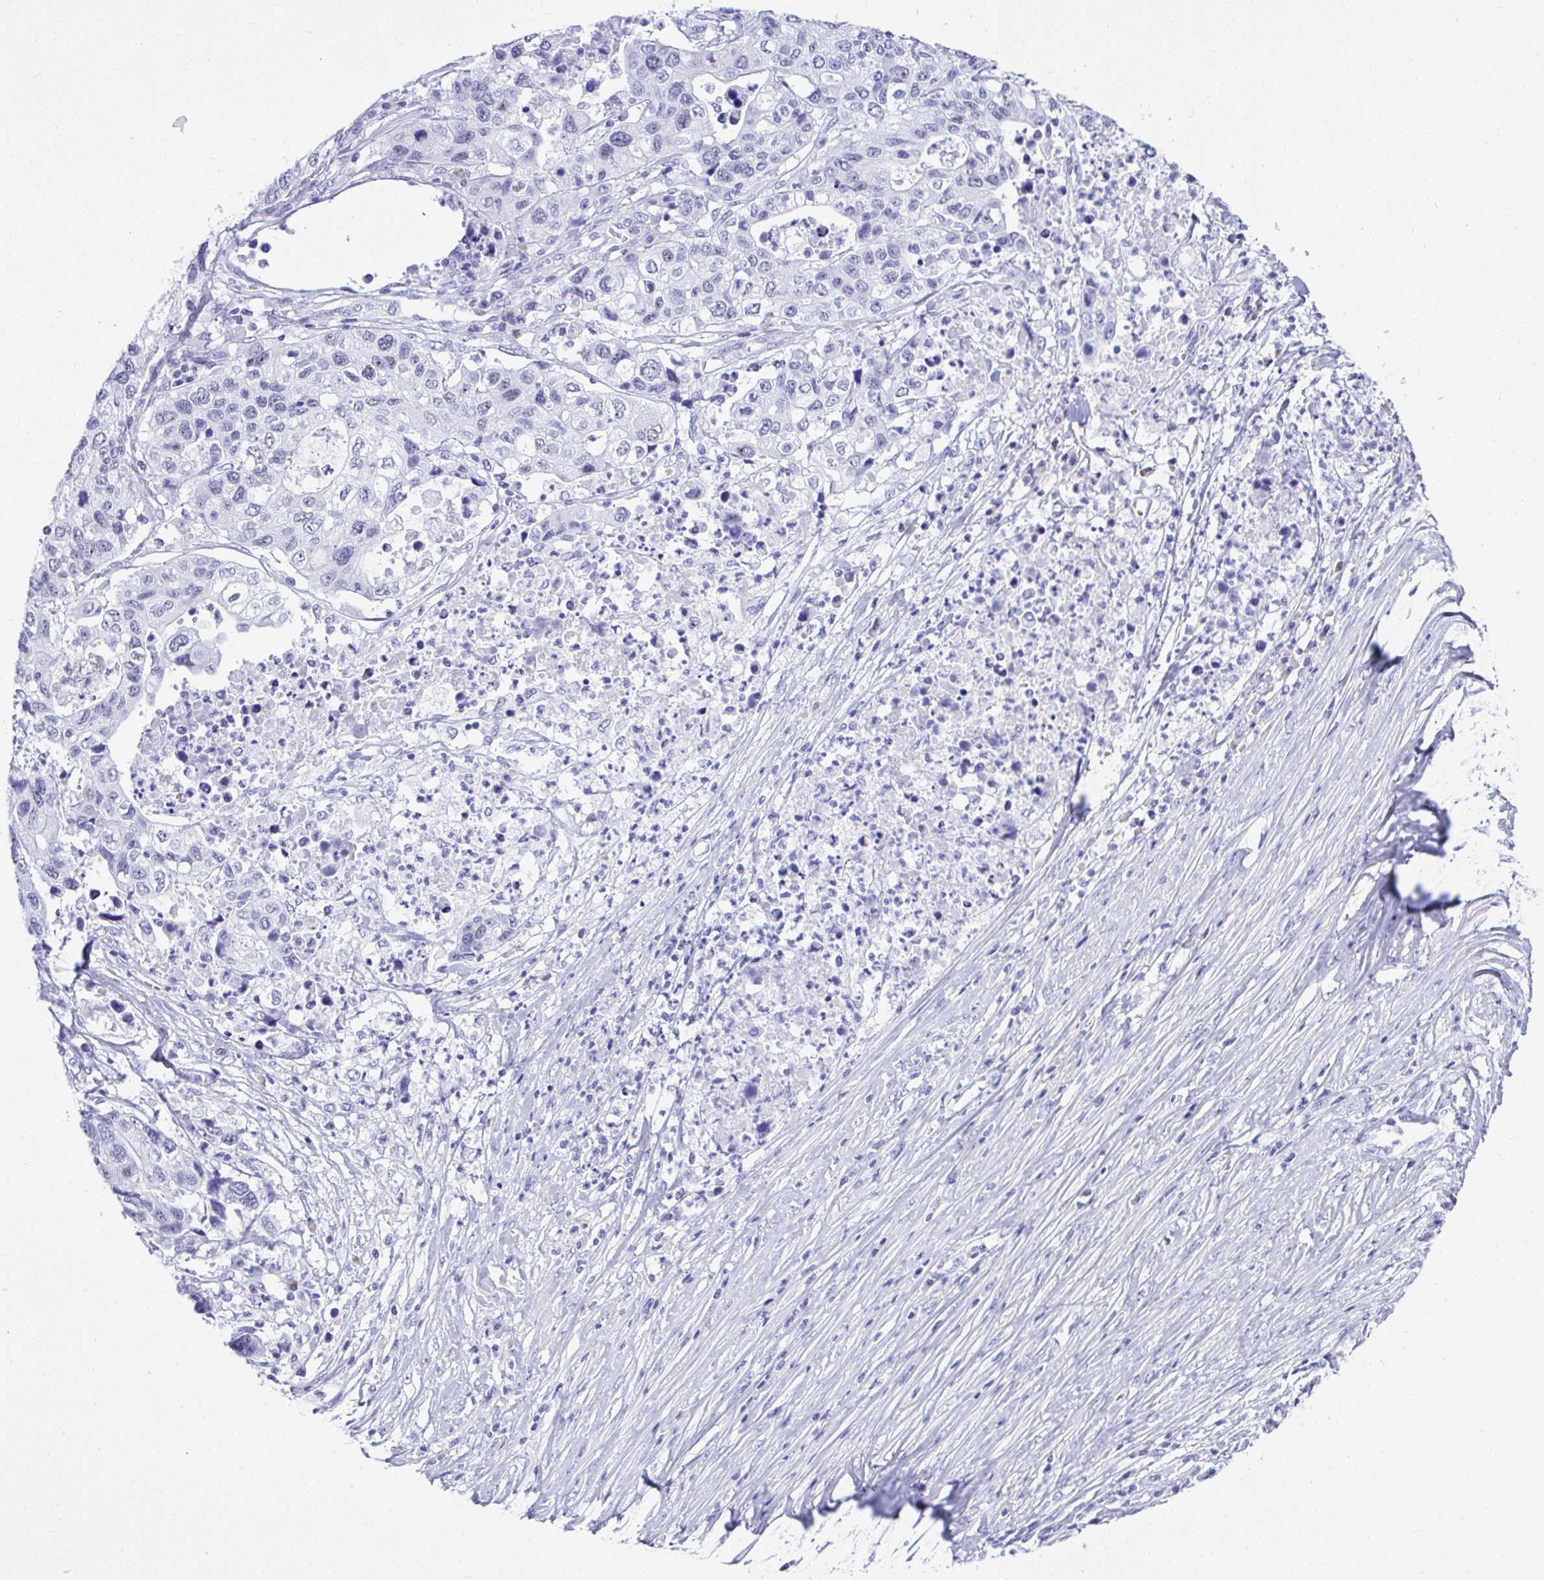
{"staining": {"intensity": "weak", "quantity": "<25%", "location": "nuclear"}, "tissue": "stomach cancer", "cell_type": "Tumor cells", "image_type": "cancer", "snomed": [{"axis": "morphology", "description": "Adenocarcinoma, NOS"}, {"axis": "topography", "description": "Stomach, upper"}], "caption": "High power microscopy histopathology image of an immunohistochemistry histopathology image of adenocarcinoma (stomach), revealing no significant positivity in tumor cells.", "gene": "SEL1L2", "patient": {"sex": "female", "age": 67}}